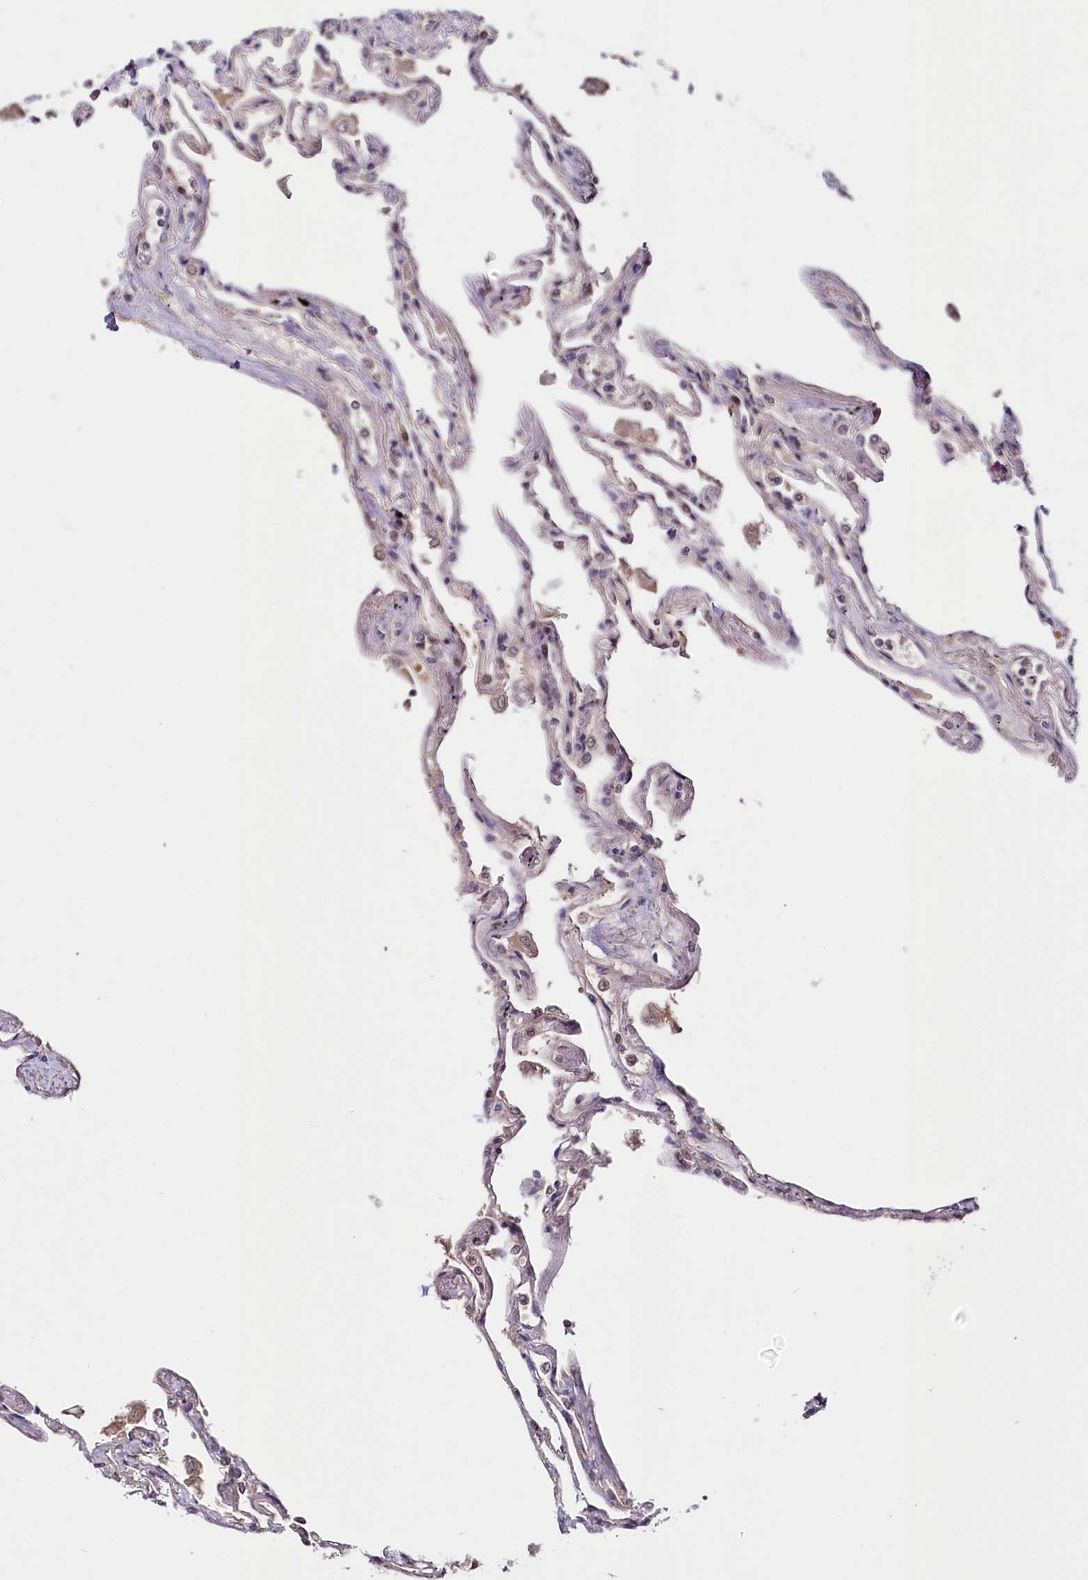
{"staining": {"intensity": "moderate", "quantity": "25%-75%", "location": "cytoplasmic/membranous"}, "tissue": "lung", "cell_type": "Alveolar cells", "image_type": "normal", "snomed": [{"axis": "morphology", "description": "Normal tissue, NOS"}, {"axis": "topography", "description": "Lung"}], "caption": "Immunohistochemistry (IHC) histopathology image of unremarkable lung: human lung stained using immunohistochemistry (IHC) shows medium levels of moderate protein expression localized specifically in the cytoplasmic/membranous of alveolar cells, appearing as a cytoplasmic/membranous brown color.", "gene": "N4BP2L1", "patient": {"sex": "female", "age": 67}}